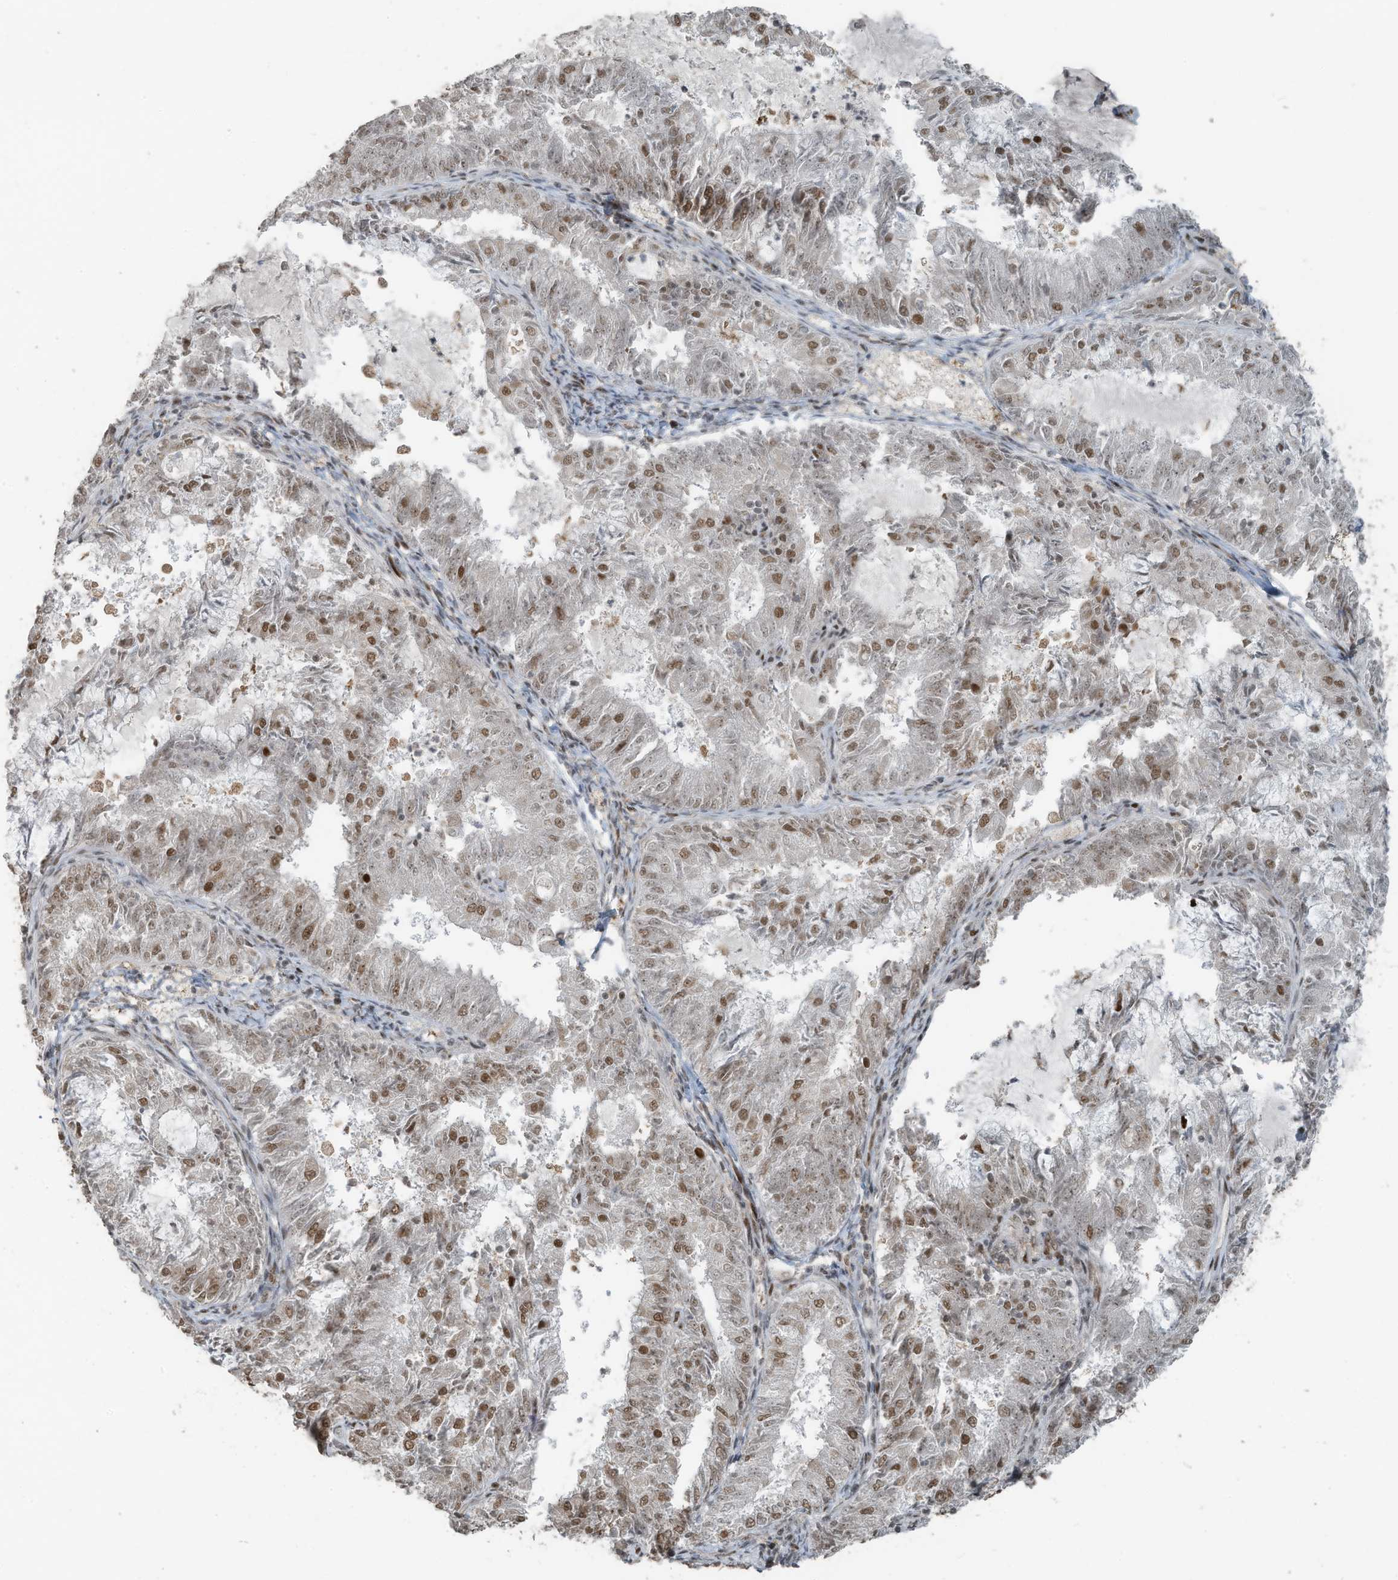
{"staining": {"intensity": "moderate", "quantity": "<25%", "location": "nuclear"}, "tissue": "endometrial cancer", "cell_type": "Tumor cells", "image_type": "cancer", "snomed": [{"axis": "morphology", "description": "Adenocarcinoma, NOS"}, {"axis": "topography", "description": "Endometrium"}], "caption": "Moderate nuclear protein positivity is present in about <25% of tumor cells in endometrial cancer (adenocarcinoma).", "gene": "PCNP", "patient": {"sex": "female", "age": 57}}